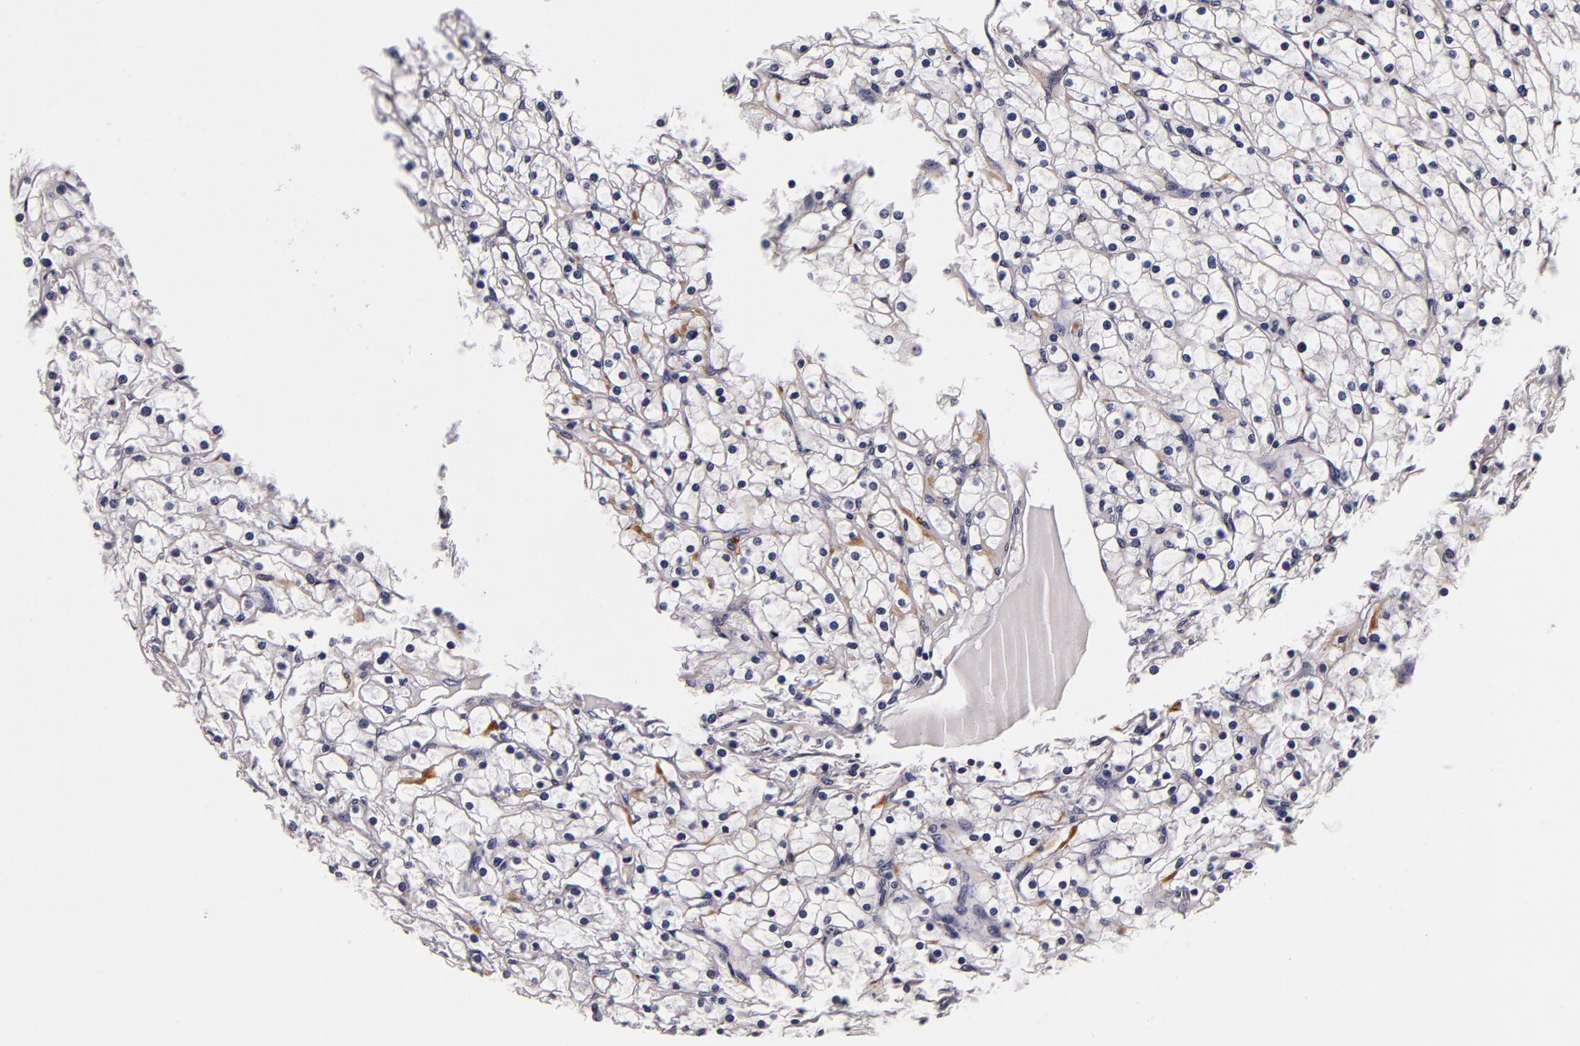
{"staining": {"intensity": "negative", "quantity": "none", "location": "none"}, "tissue": "renal cancer", "cell_type": "Tumor cells", "image_type": "cancer", "snomed": [{"axis": "morphology", "description": "Adenocarcinoma, NOS"}, {"axis": "topography", "description": "Kidney"}], "caption": "High power microscopy micrograph of an immunohistochemistry histopathology image of adenocarcinoma (renal), revealing no significant positivity in tumor cells. (Immunohistochemistry, brightfield microscopy, high magnification).", "gene": "LGALS3BP", "patient": {"sex": "female", "age": 73}}